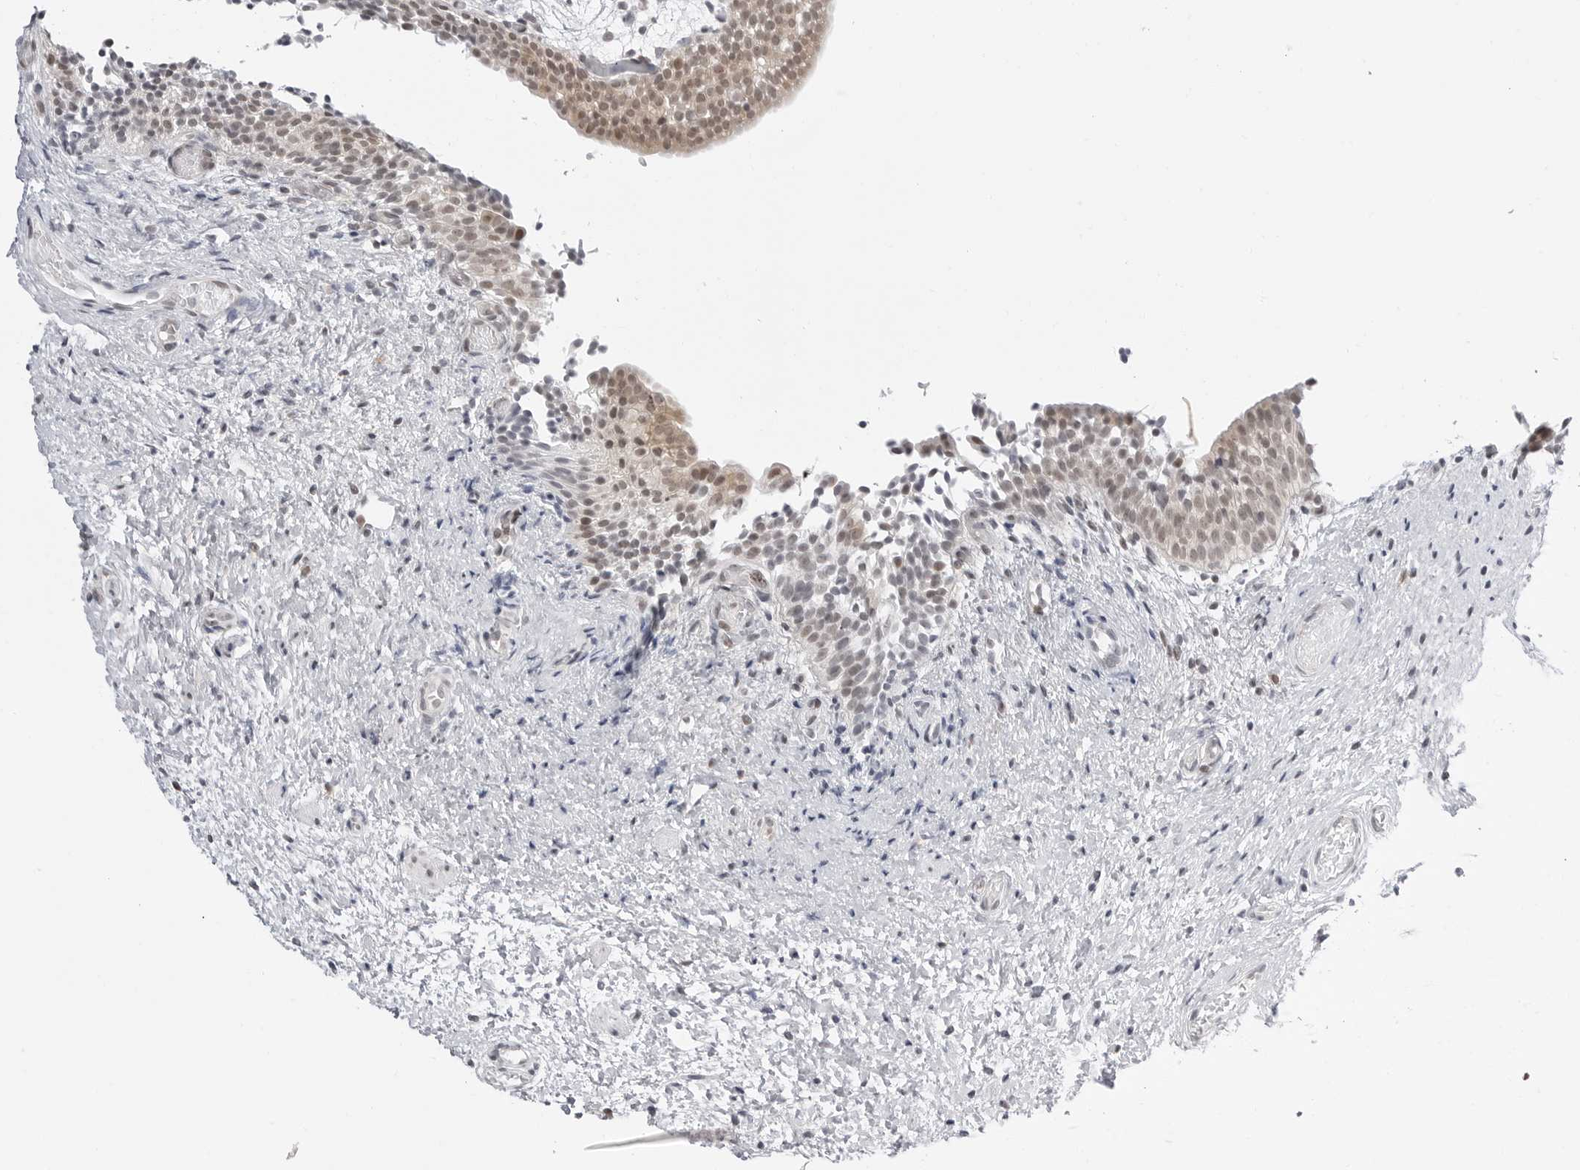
{"staining": {"intensity": "moderate", "quantity": ">75%", "location": "cytoplasmic/membranous,nuclear"}, "tissue": "urinary bladder", "cell_type": "Urothelial cells", "image_type": "normal", "snomed": [{"axis": "morphology", "description": "Normal tissue, NOS"}, {"axis": "topography", "description": "Urinary bladder"}], "caption": "Protein analysis of unremarkable urinary bladder demonstrates moderate cytoplasmic/membranous,nuclear staining in about >75% of urothelial cells.", "gene": "PPP2R5C", "patient": {"sex": "male", "age": 1}}